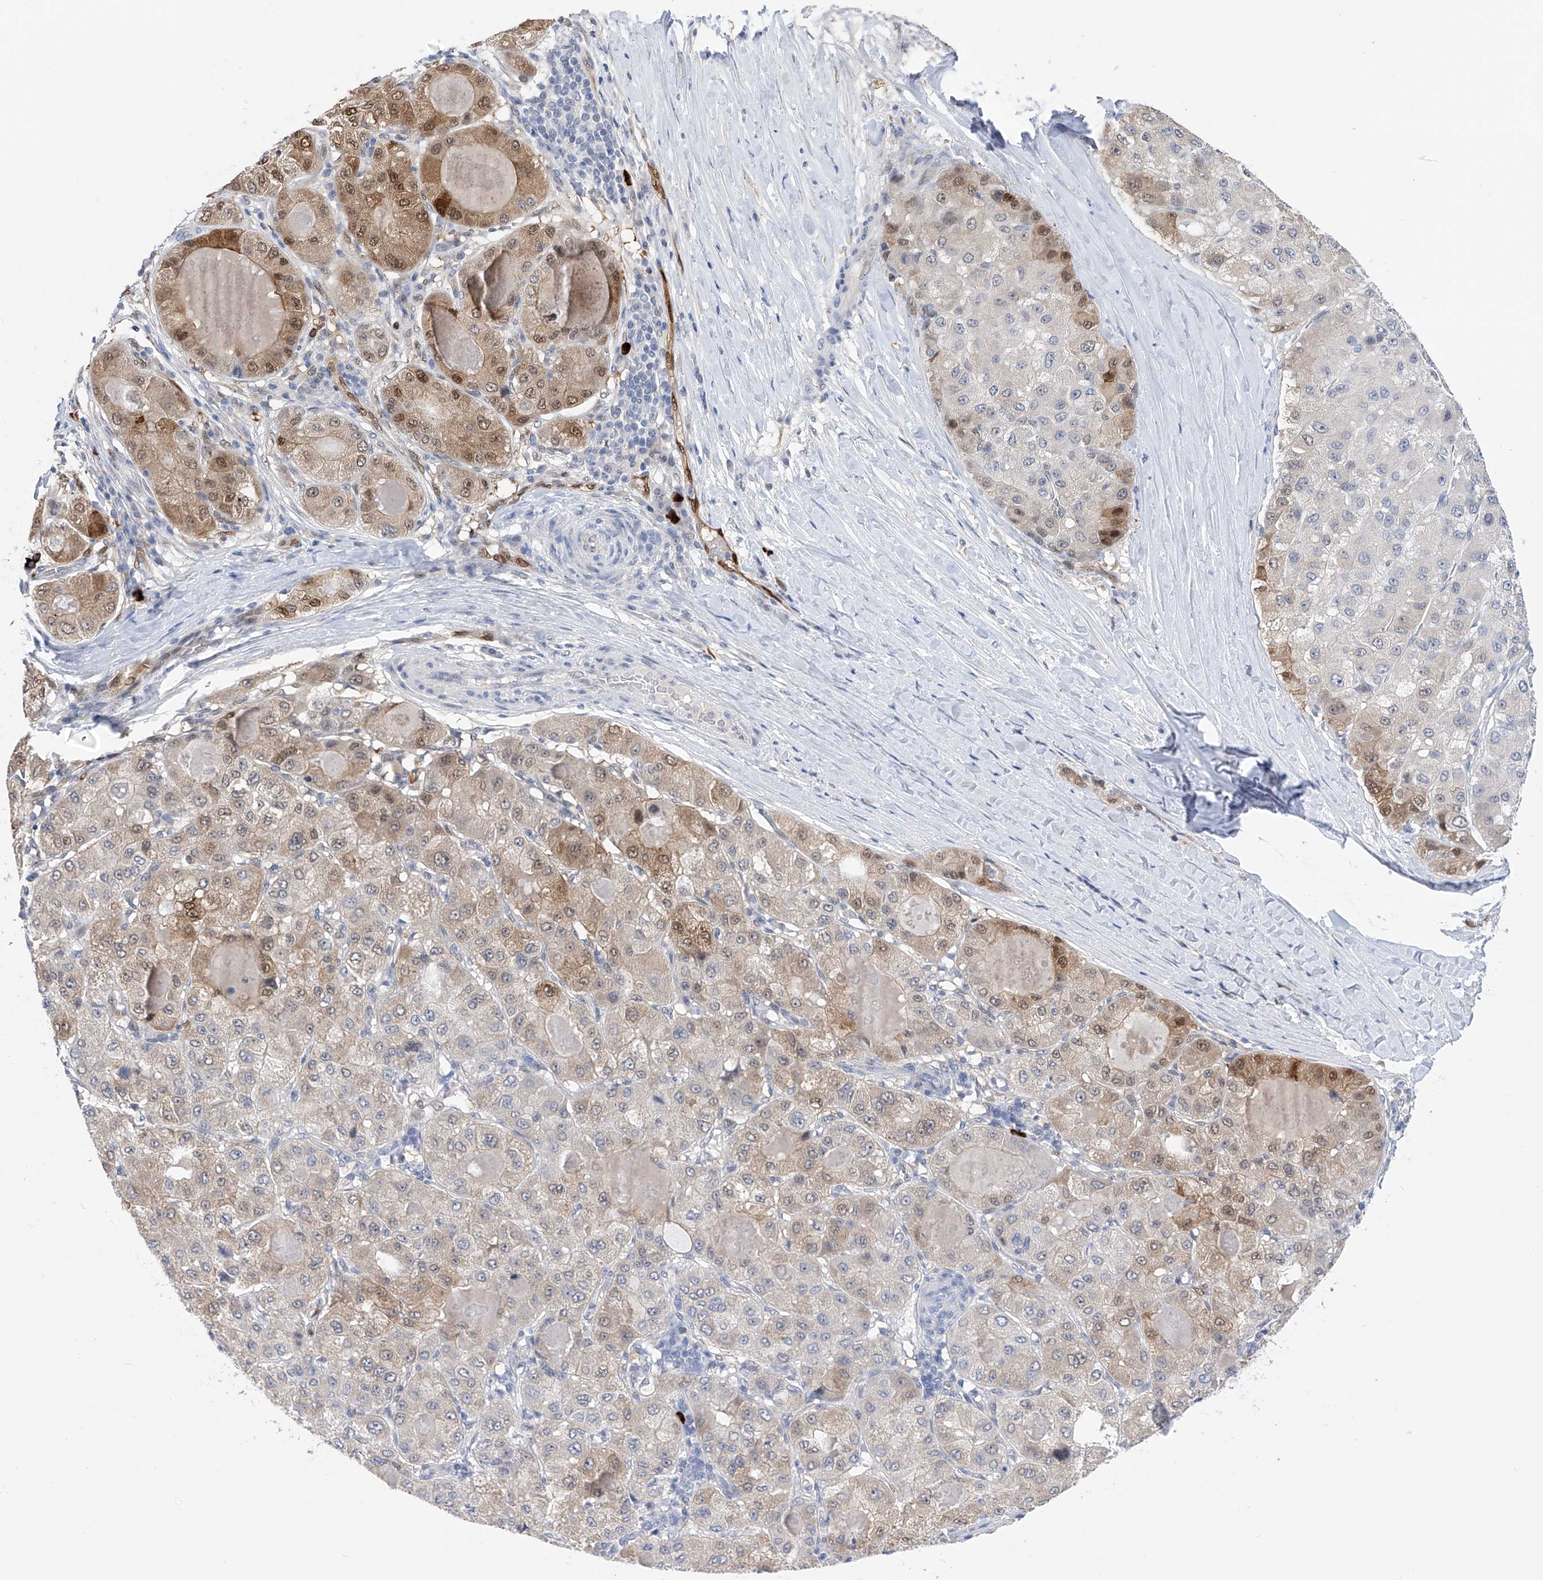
{"staining": {"intensity": "moderate", "quantity": "25%-75%", "location": "cytoplasmic/membranous,nuclear"}, "tissue": "liver cancer", "cell_type": "Tumor cells", "image_type": "cancer", "snomed": [{"axis": "morphology", "description": "Carcinoma, Hepatocellular, NOS"}, {"axis": "topography", "description": "Liver"}], "caption": "There is medium levels of moderate cytoplasmic/membranous and nuclear positivity in tumor cells of liver cancer, as demonstrated by immunohistochemical staining (brown color).", "gene": "PHF20", "patient": {"sex": "male", "age": 80}}